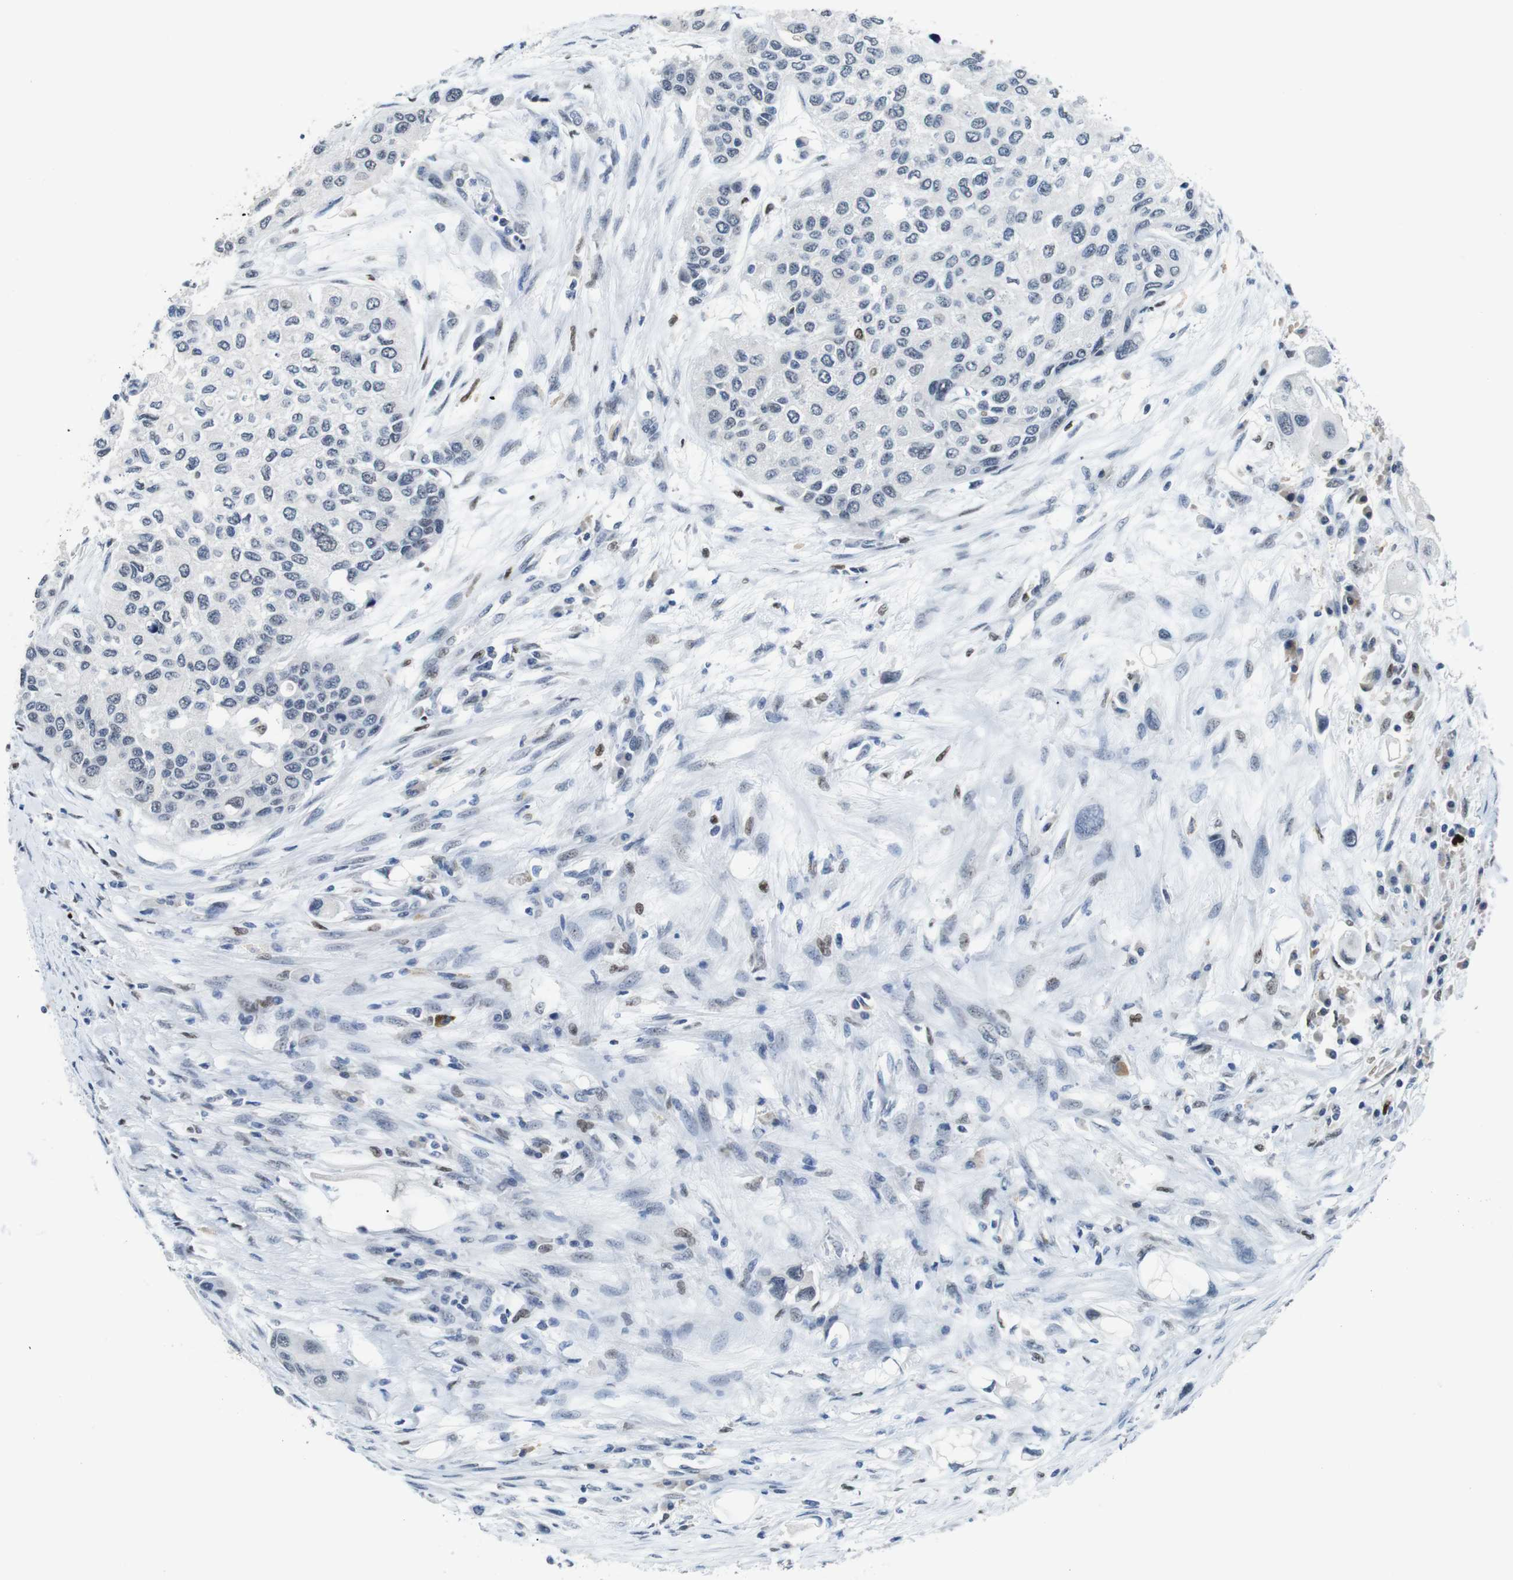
{"staining": {"intensity": "negative", "quantity": "none", "location": "none"}, "tissue": "urothelial cancer", "cell_type": "Tumor cells", "image_type": "cancer", "snomed": [{"axis": "morphology", "description": "Urothelial carcinoma, High grade"}, {"axis": "topography", "description": "Urinary bladder"}], "caption": "Immunohistochemistry (IHC) photomicrograph of human urothelial cancer stained for a protein (brown), which displays no expression in tumor cells. Nuclei are stained in blue.", "gene": "IRF8", "patient": {"sex": "female", "age": 56}}